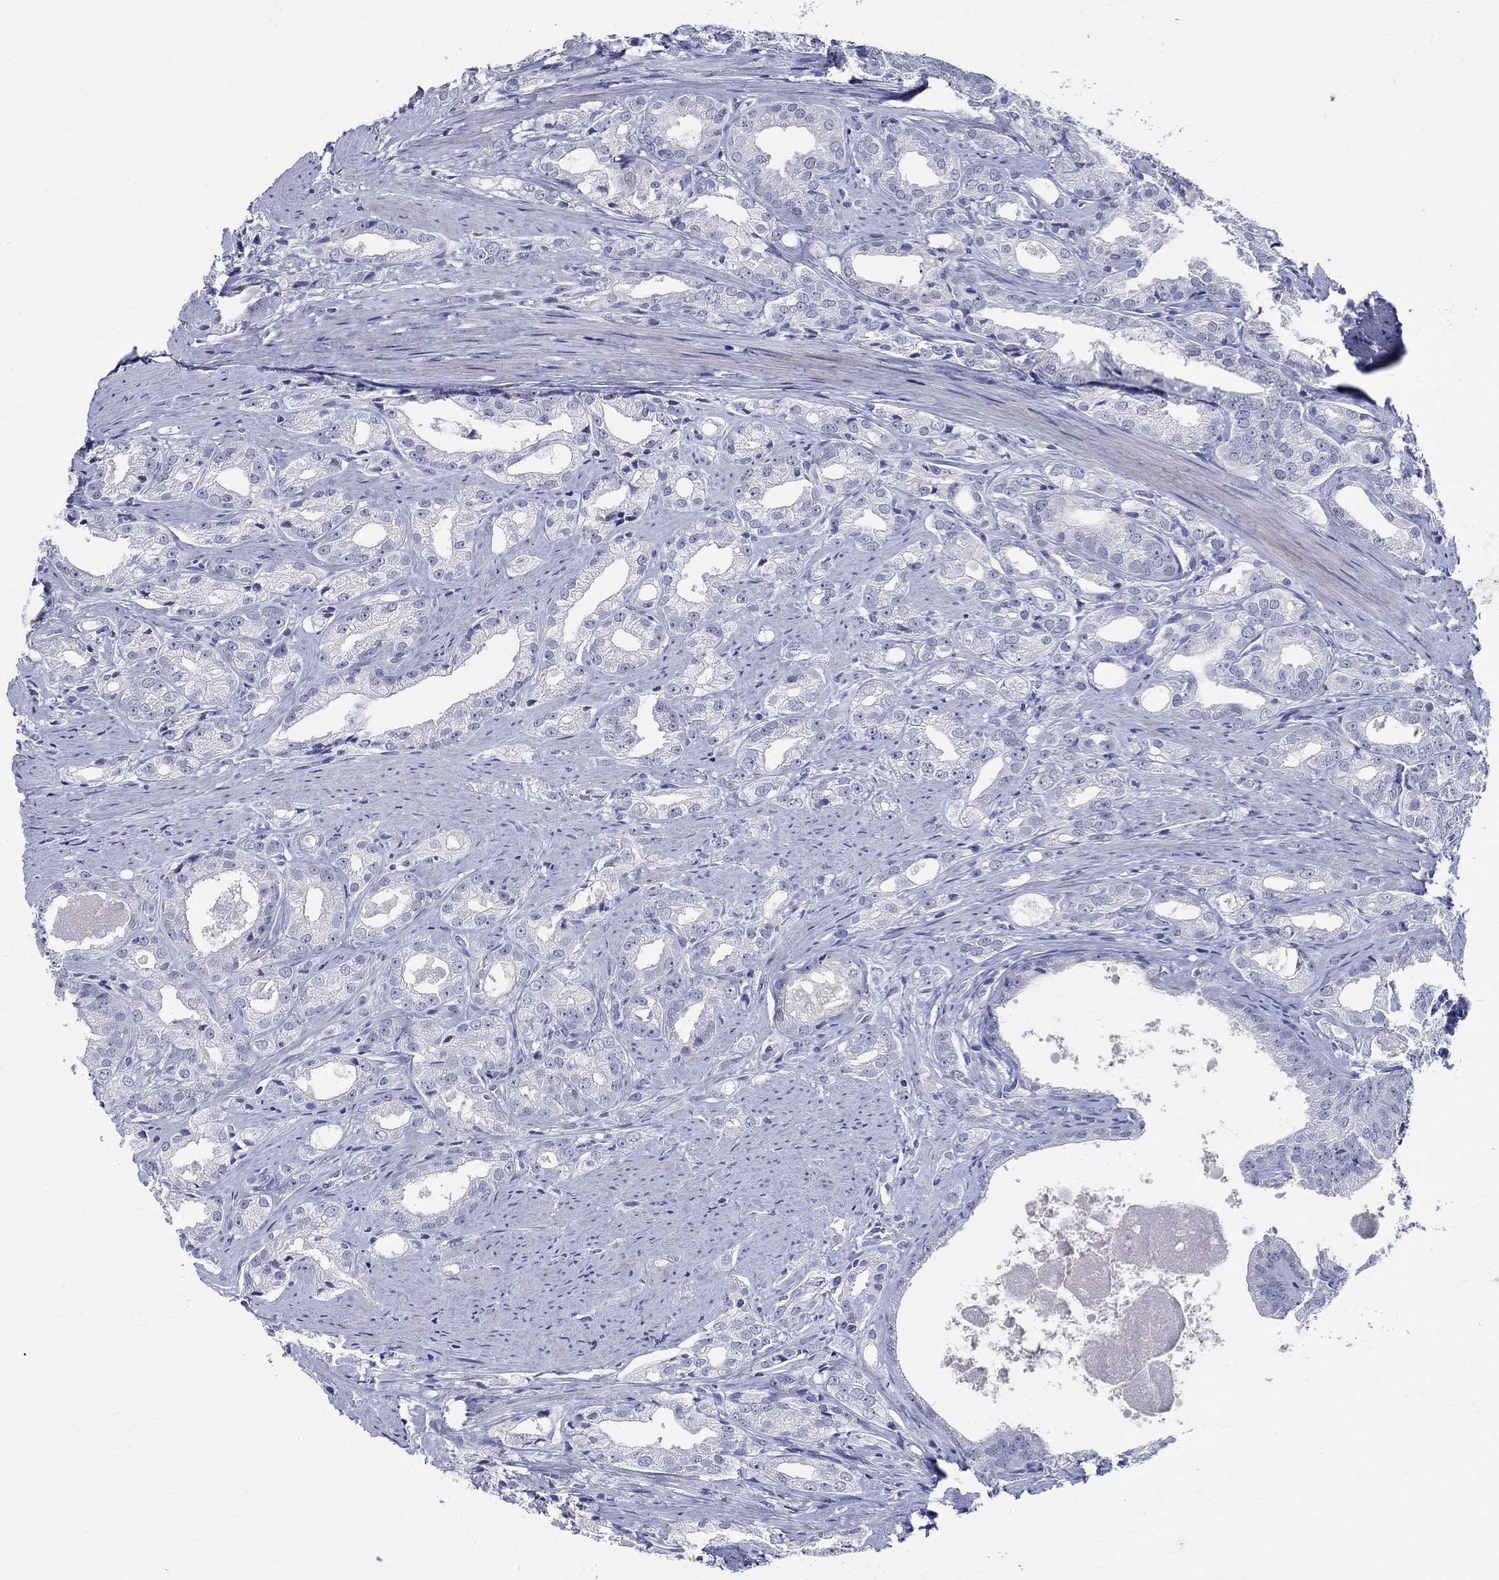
{"staining": {"intensity": "negative", "quantity": "none", "location": "none"}, "tissue": "prostate cancer", "cell_type": "Tumor cells", "image_type": "cancer", "snomed": [{"axis": "morphology", "description": "Adenocarcinoma, NOS"}, {"axis": "morphology", "description": "Adenocarcinoma, High grade"}, {"axis": "topography", "description": "Prostate"}], "caption": "This histopathology image is of prostate adenocarcinoma stained with immunohistochemistry (IHC) to label a protein in brown with the nuclei are counter-stained blue. There is no staining in tumor cells.", "gene": "CETN1", "patient": {"sex": "male", "age": 70}}